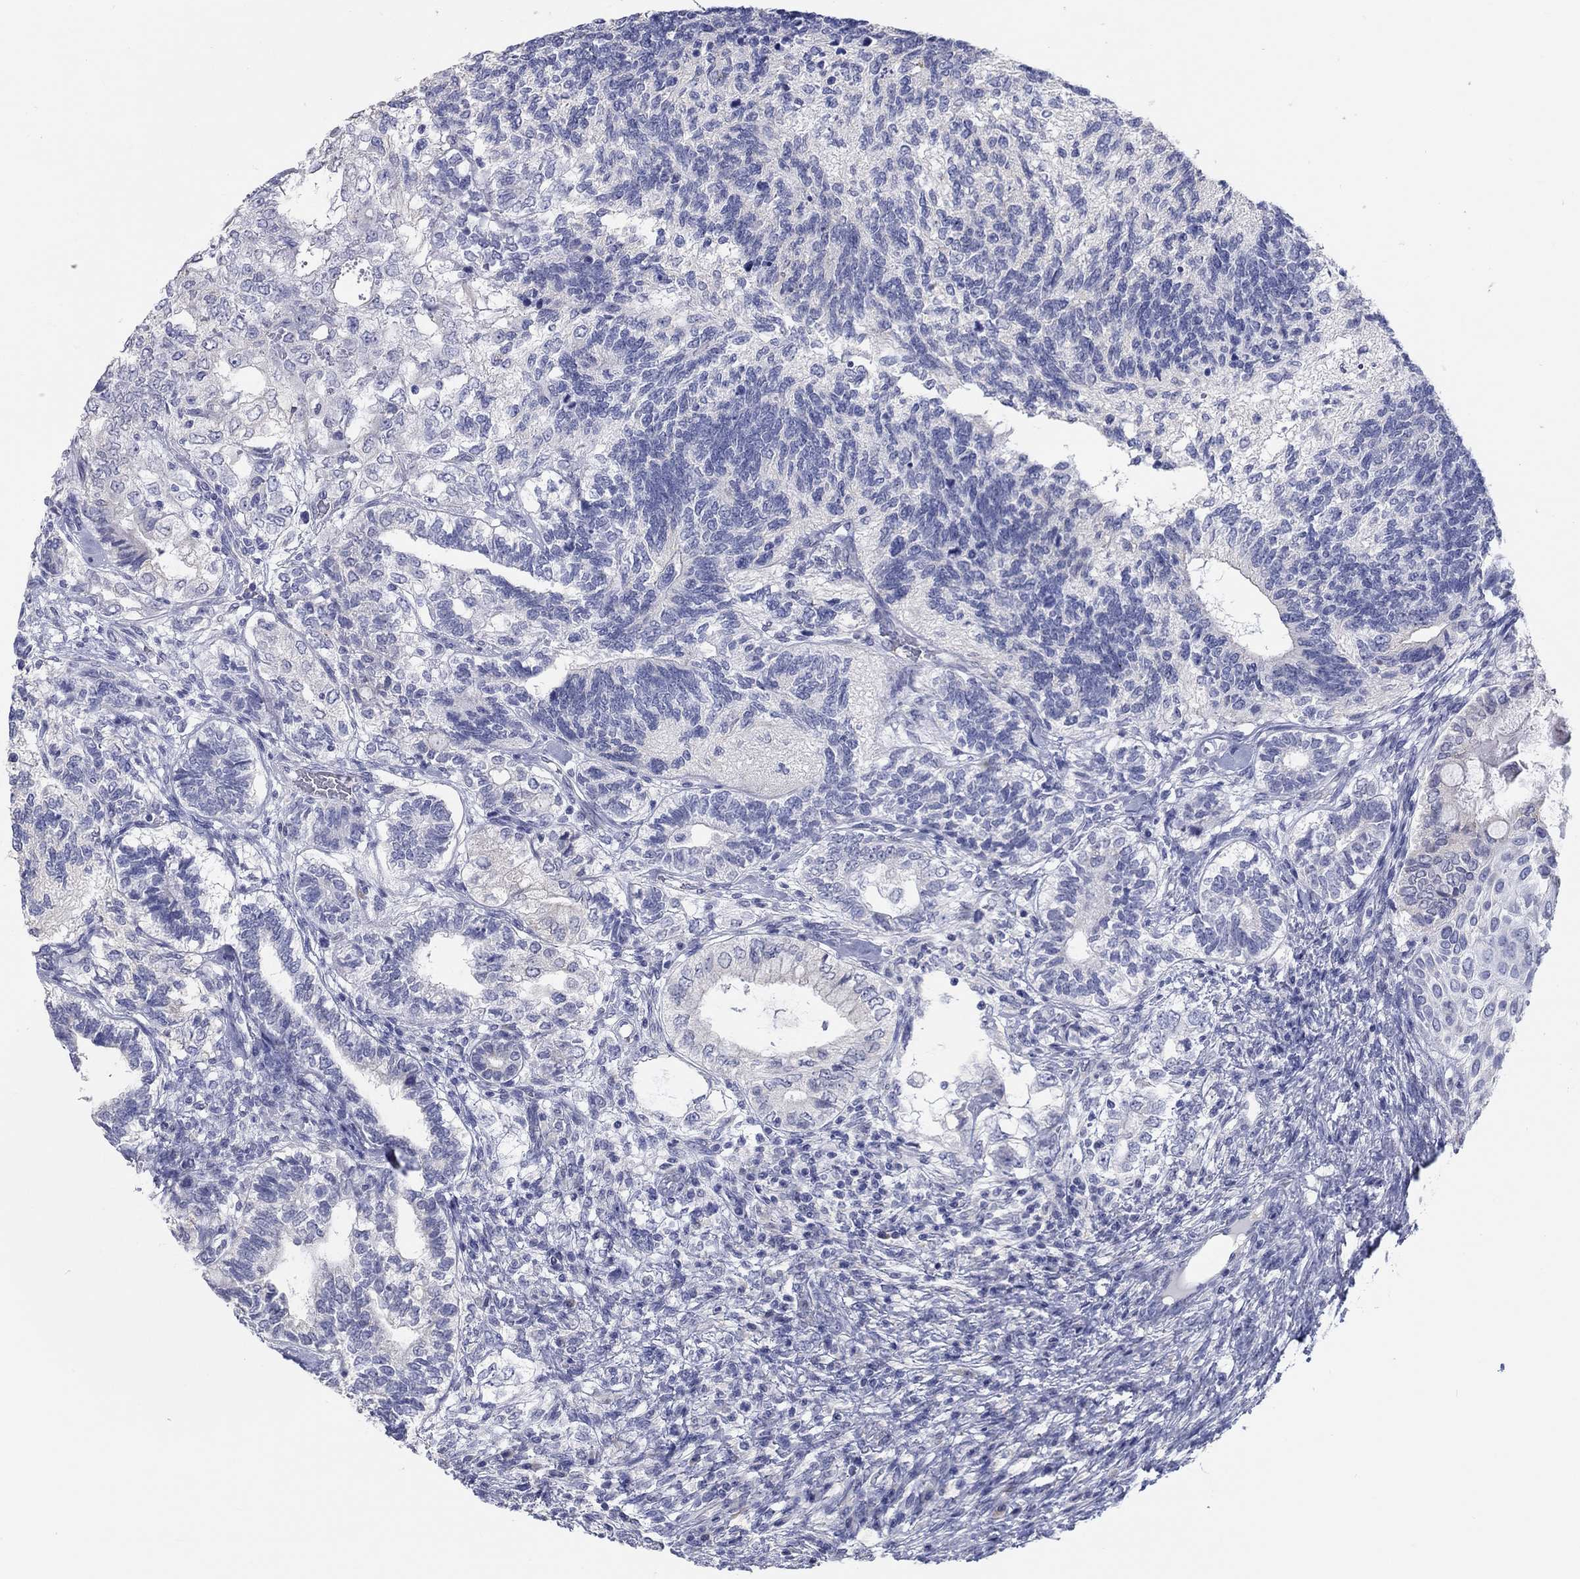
{"staining": {"intensity": "negative", "quantity": "none", "location": "none"}, "tissue": "testis cancer", "cell_type": "Tumor cells", "image_type": "cancer", "snomed": [{"axis": "morphology", "description": "Seminoma, NOS"}, {"axis": "morphology", "description": "Carcinoma, Embryonal, NOS"}, {"axis": "topography", "description": "Testis"}], "caption": "Testis cancer stained for a protein using IHC reveals no staining tumor cells.", "gene": "LRRC4C", "patient": {"sex": "male", "age": 41}}